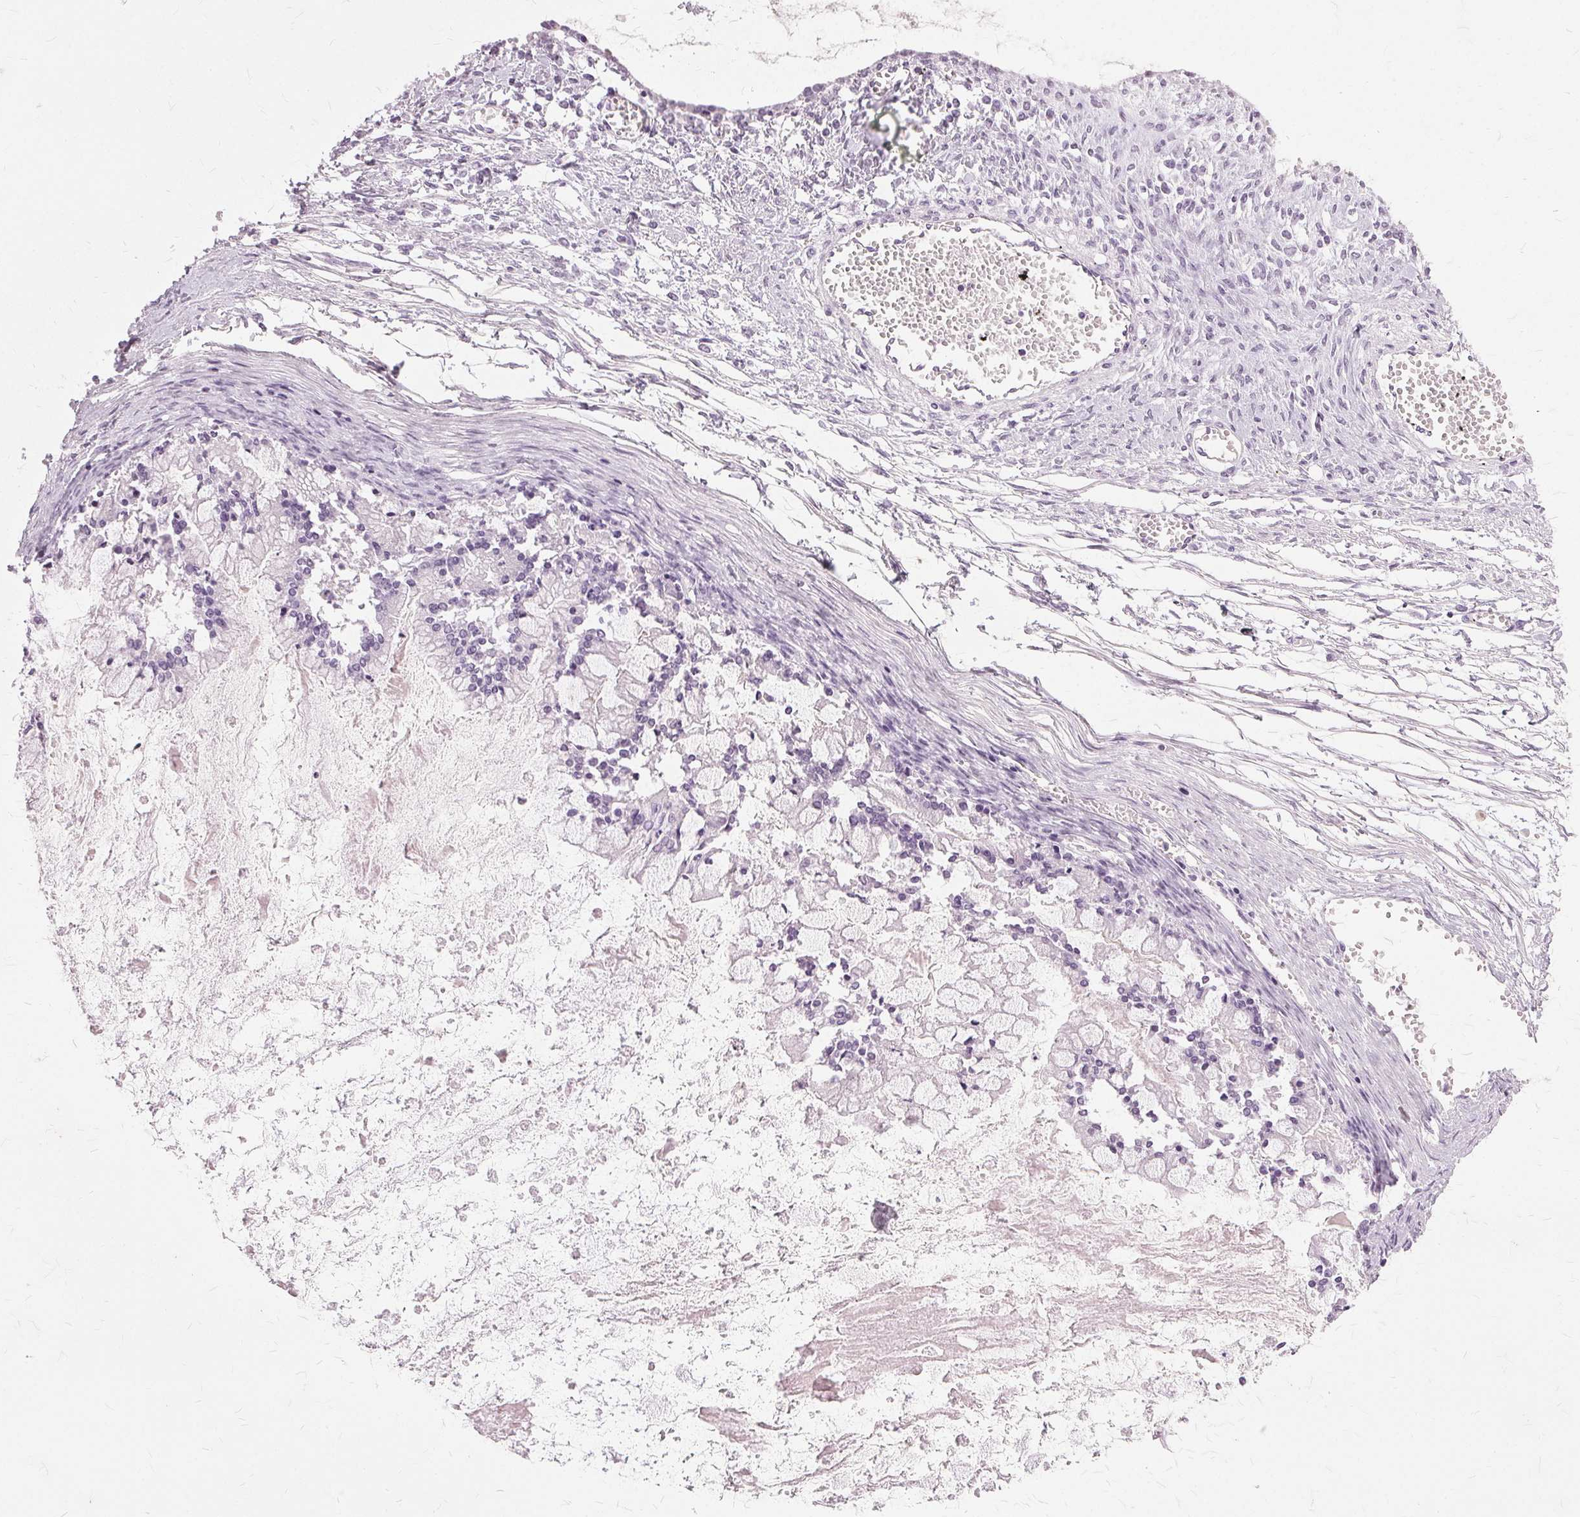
{"staining": {"intensity": "negative", "quantity": "none", "location": "none"}, "tissue": "ovarian cancer", "cell_type": "Tumor cells", "image_type": "cancer", "snomed": [{"axis": "morphology", "description": "Cystadenocarcinoma, mucinous, NOS"}, {"axis": "topography", "description": "Ovary"}], "caption": "Immunohistochemistry histopathology image of neoplastic tissue: human ovarian cancer (mucinous cystadenocarcinoma) stained with DAB exhibits no significant protein staining in tumor cells.", "gene": "SLC45A3", "patient": {"sex": "female", "age": 67}}